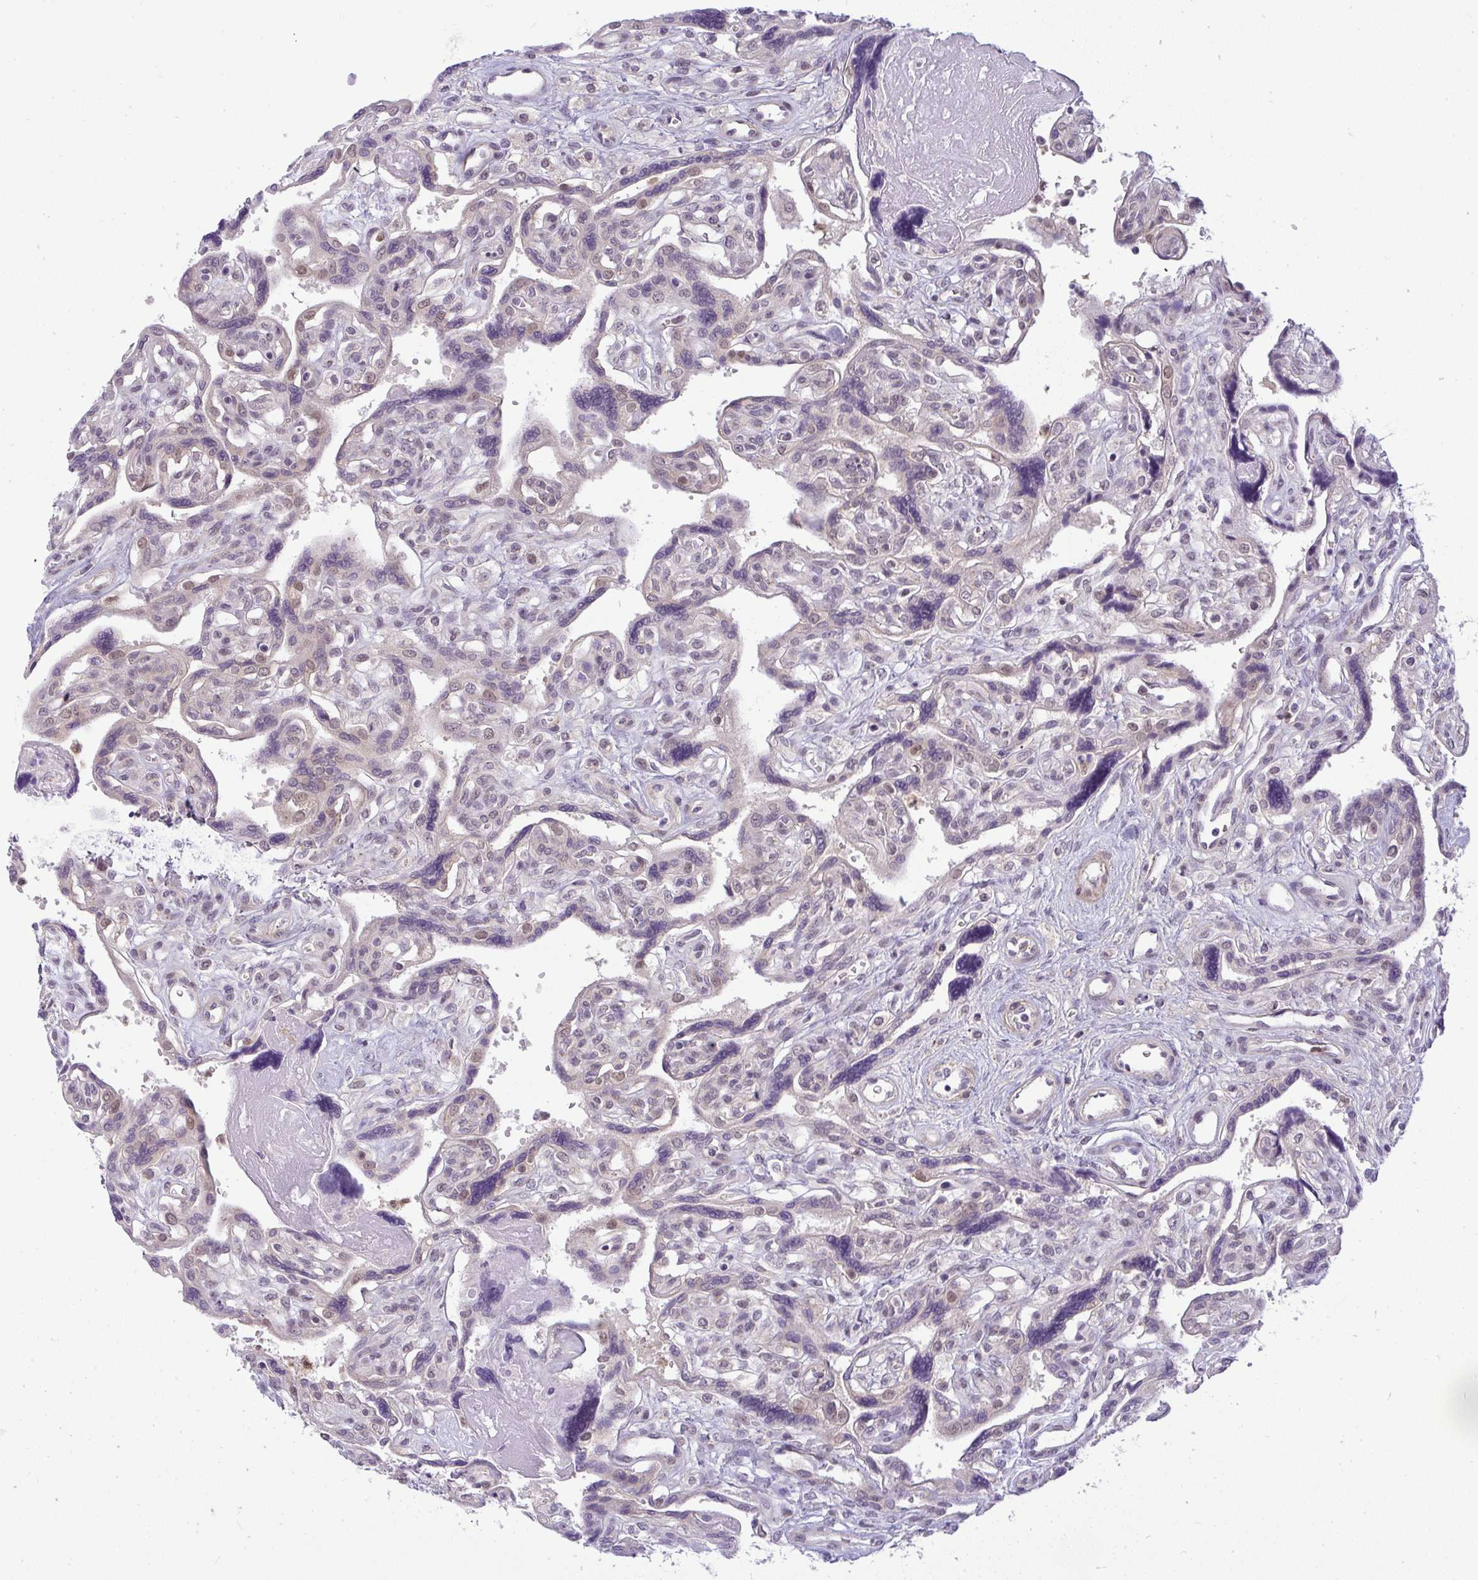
{"staining": {"intensity": "weak", "quantity": "25%-75%", "location": "cytoplasmic/membranous"}, "tissue": "placenta", "cell_type": "Trophoblastic cells", "image_type": "normal", "snomed": [{"axis": "morphology", "description": "Normal tissue, NOS"}, {"axis": "topography", "description": "Placenta"}], "caption": "This micrograph demonstrates immunohistochemistry (IHC) staining of unremarkable human placenta, with low weak cytoplasmic/membranous staining in about 25%-75% of trophoblastic cells.", "gene": "DZIP1", "patient": {"sex": "female", "age": 39}}